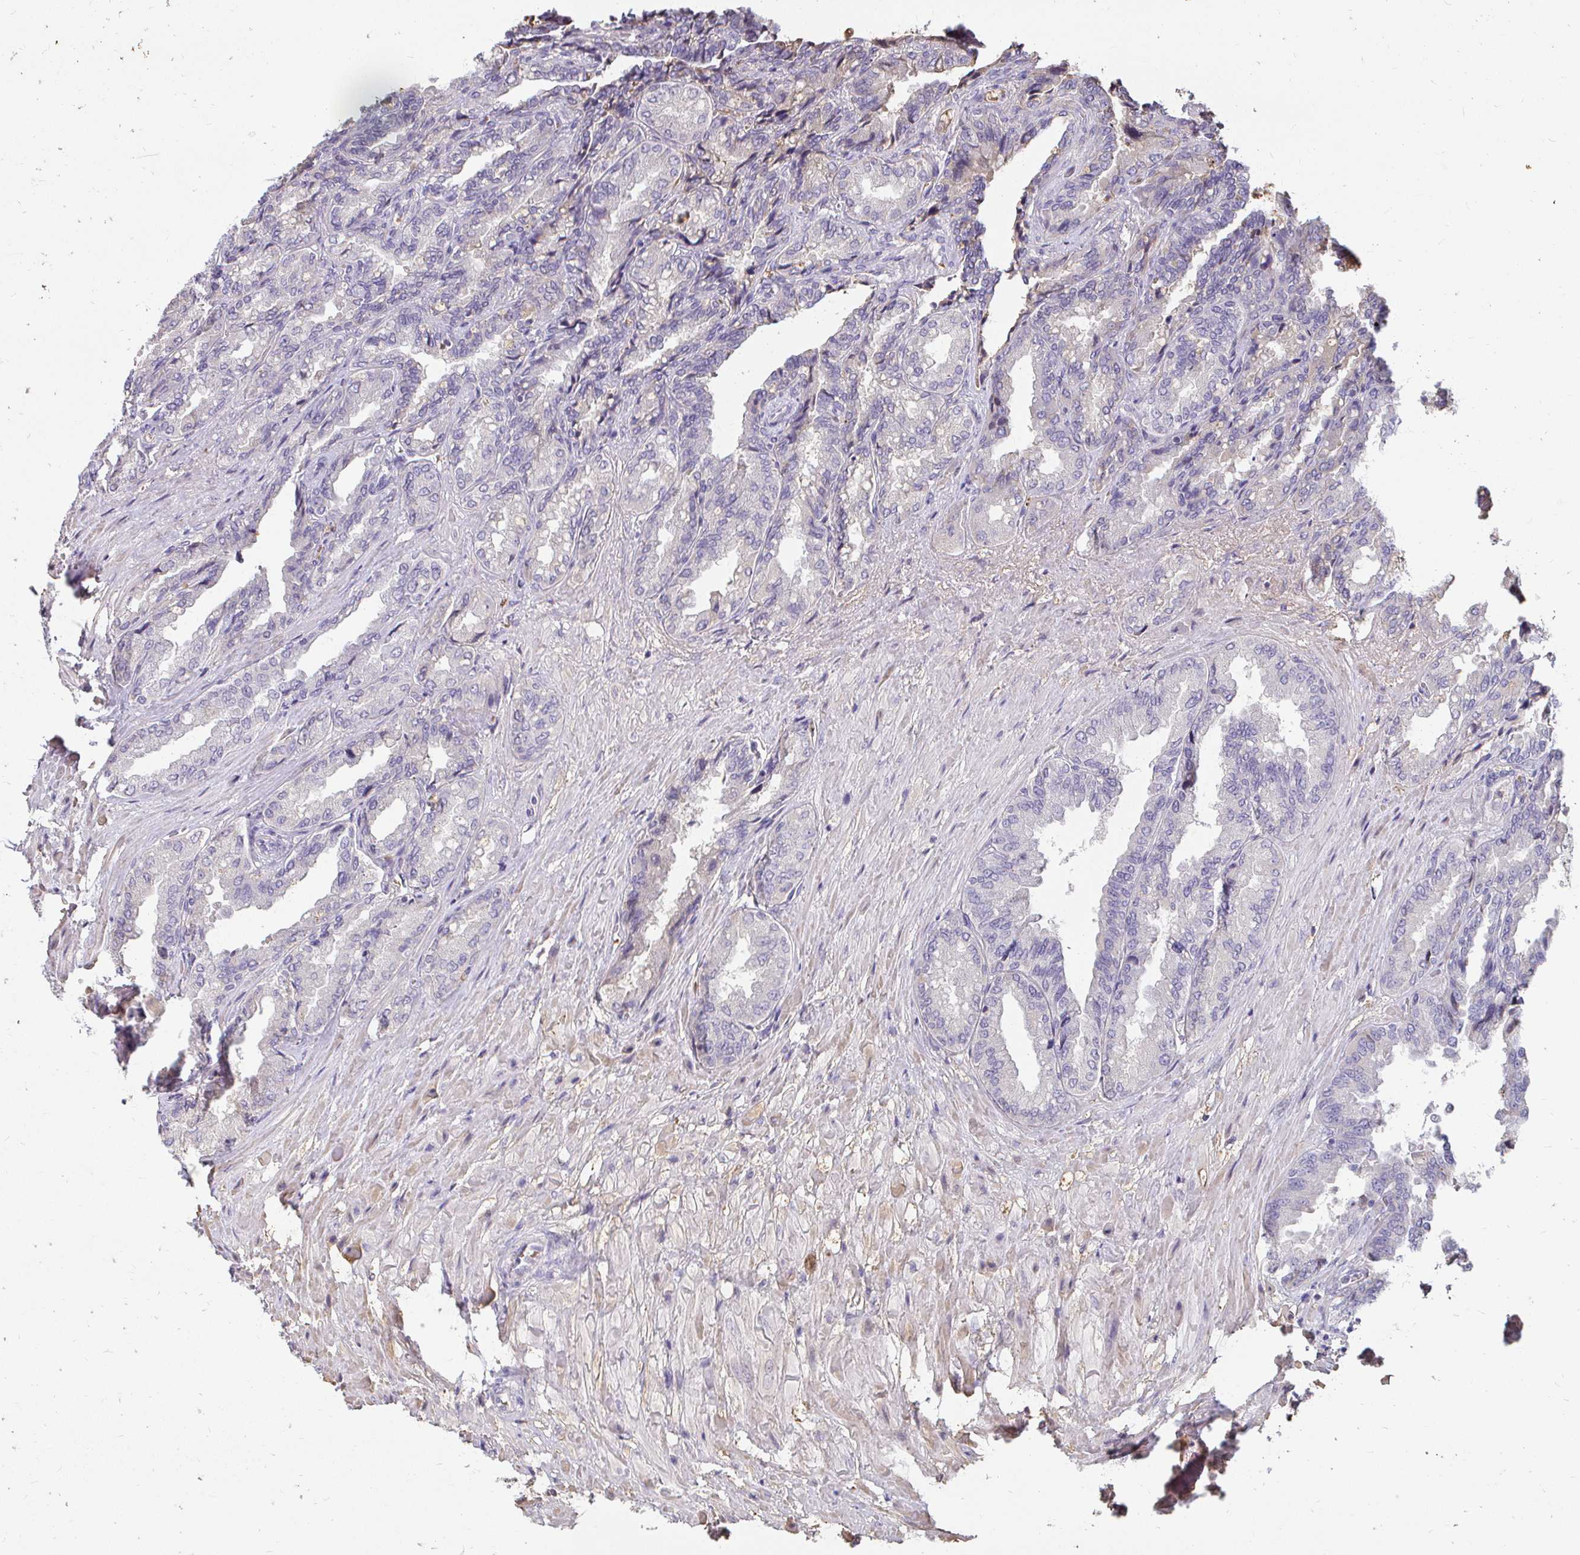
{"staining": {"intensity": "negative", "quantity": "none", "location": "none"}, "tissue": "seminal vesicle", "cell_type": "Glandular cells", "image_type": "normal", "snomed": [{"axis": "morphology", "description": "Normal tissue, NOS"}, {"axis": "topography", "description": "Seminal veicle"}], "caption": "High magnification brightfield microscopy of unremarkable seminal vesicle stained with DAB (brown) and counterstained with hematoxylin (blue): glandular cells show no significant staining. (DAB immunohistochemistry (IHC) visualized using brightfield microscopy, high magnification).", "gene": "LOXL4", "patient": {"sex": "male", "age": 68}}